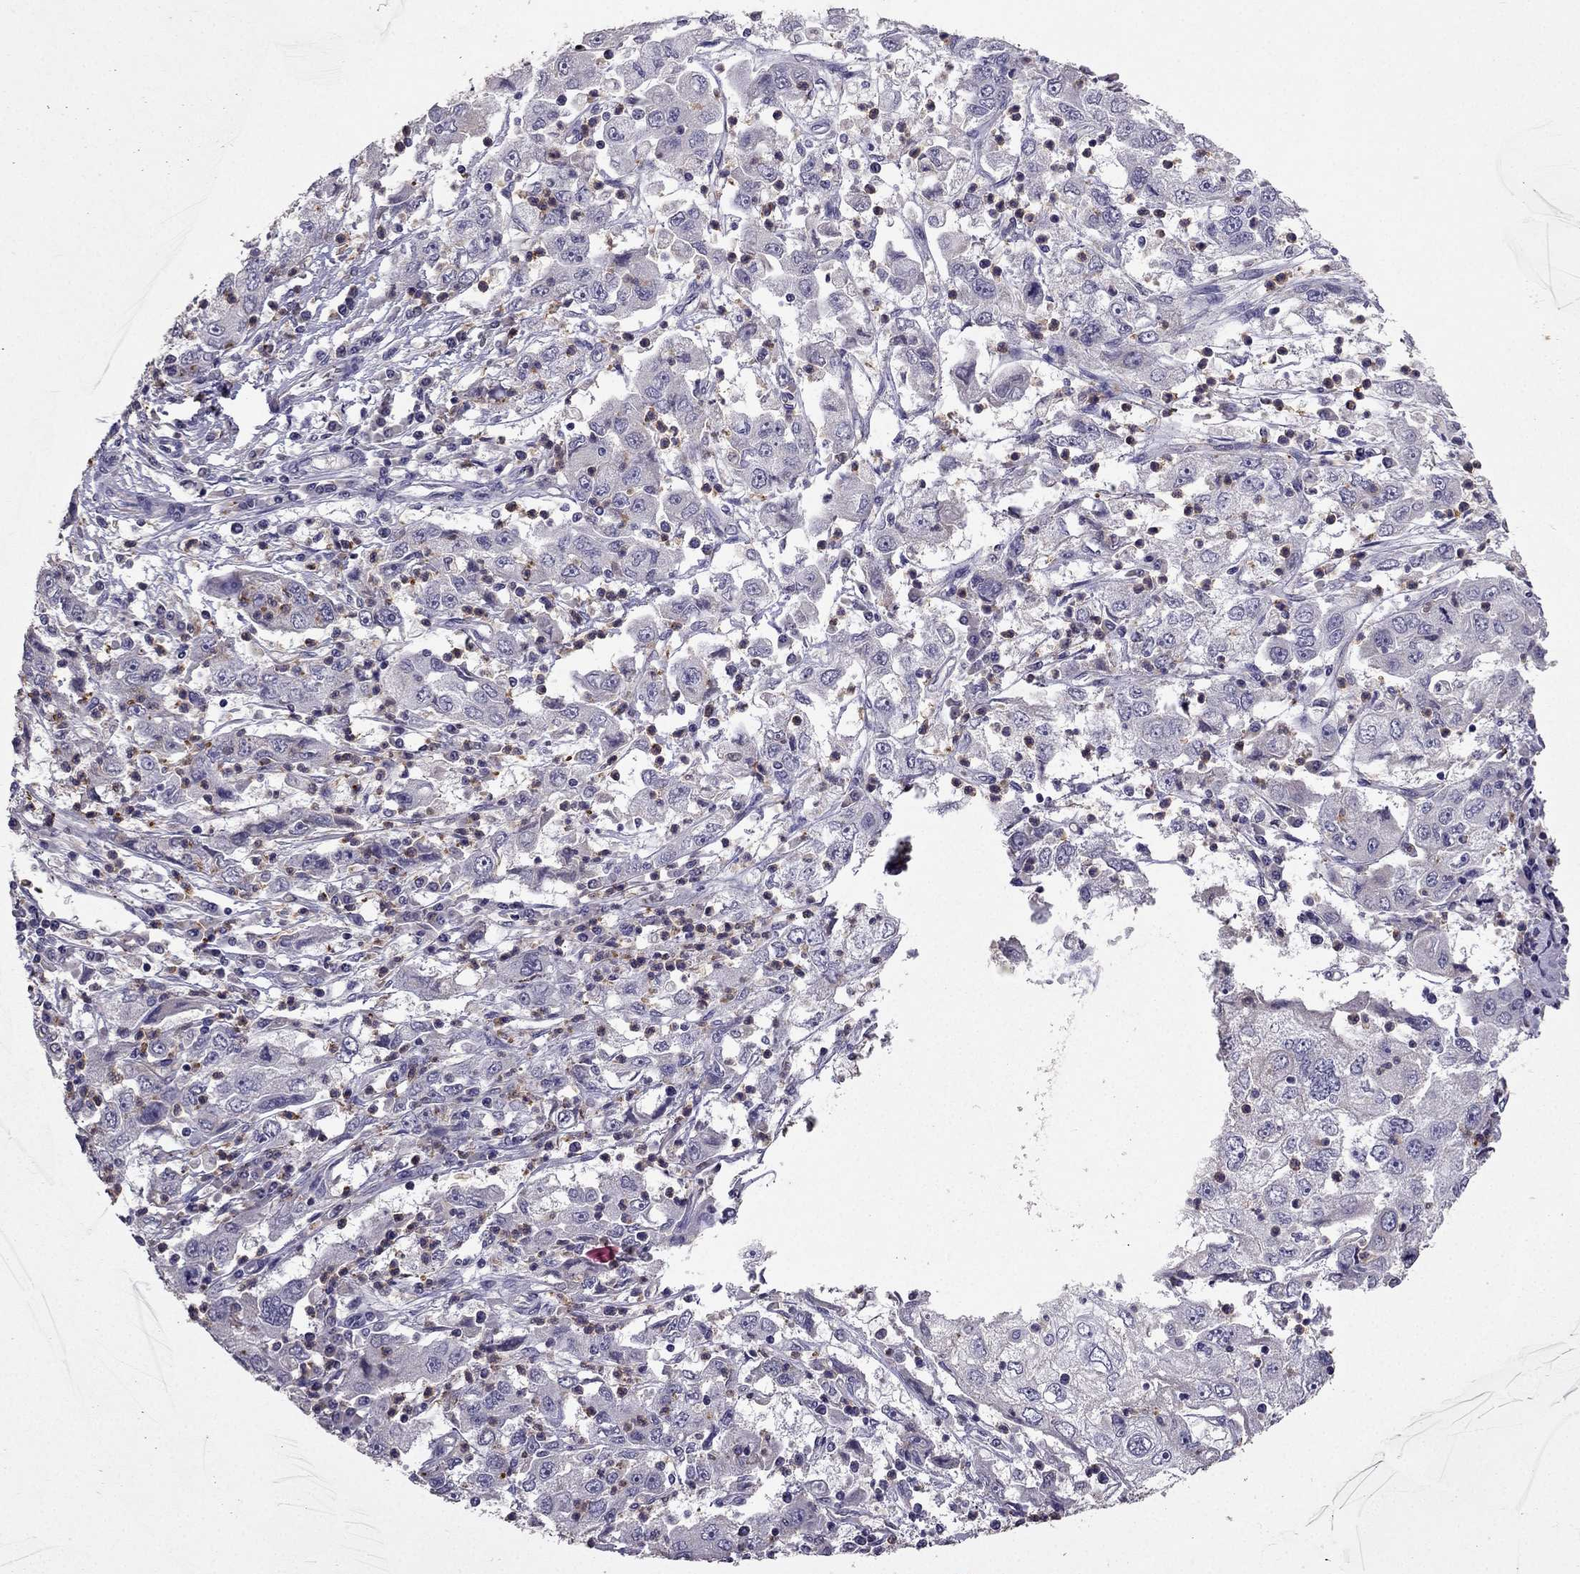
{"staining": {"intensity": "negative", "quantity": "none", "location": "none"}, "tissue": "cervical cancer", "cell_type": "Tumor cells", "image_type": "cancer", "snomed": [{"axis": "morphology", "description": "Squamous cell carcinoma, NOS"}, {"axis": "topography", "description": "Cervix"}], "caption": "This image is of cervical cancer (squamous cell carcinoma) stained with immunohistochemistry to label a protein in brown with the nuclei are counter-stained blue. There is no expression in tumor cells.", "gene": "RFLNB", "patient": {"sex": "female", "age": 36}}